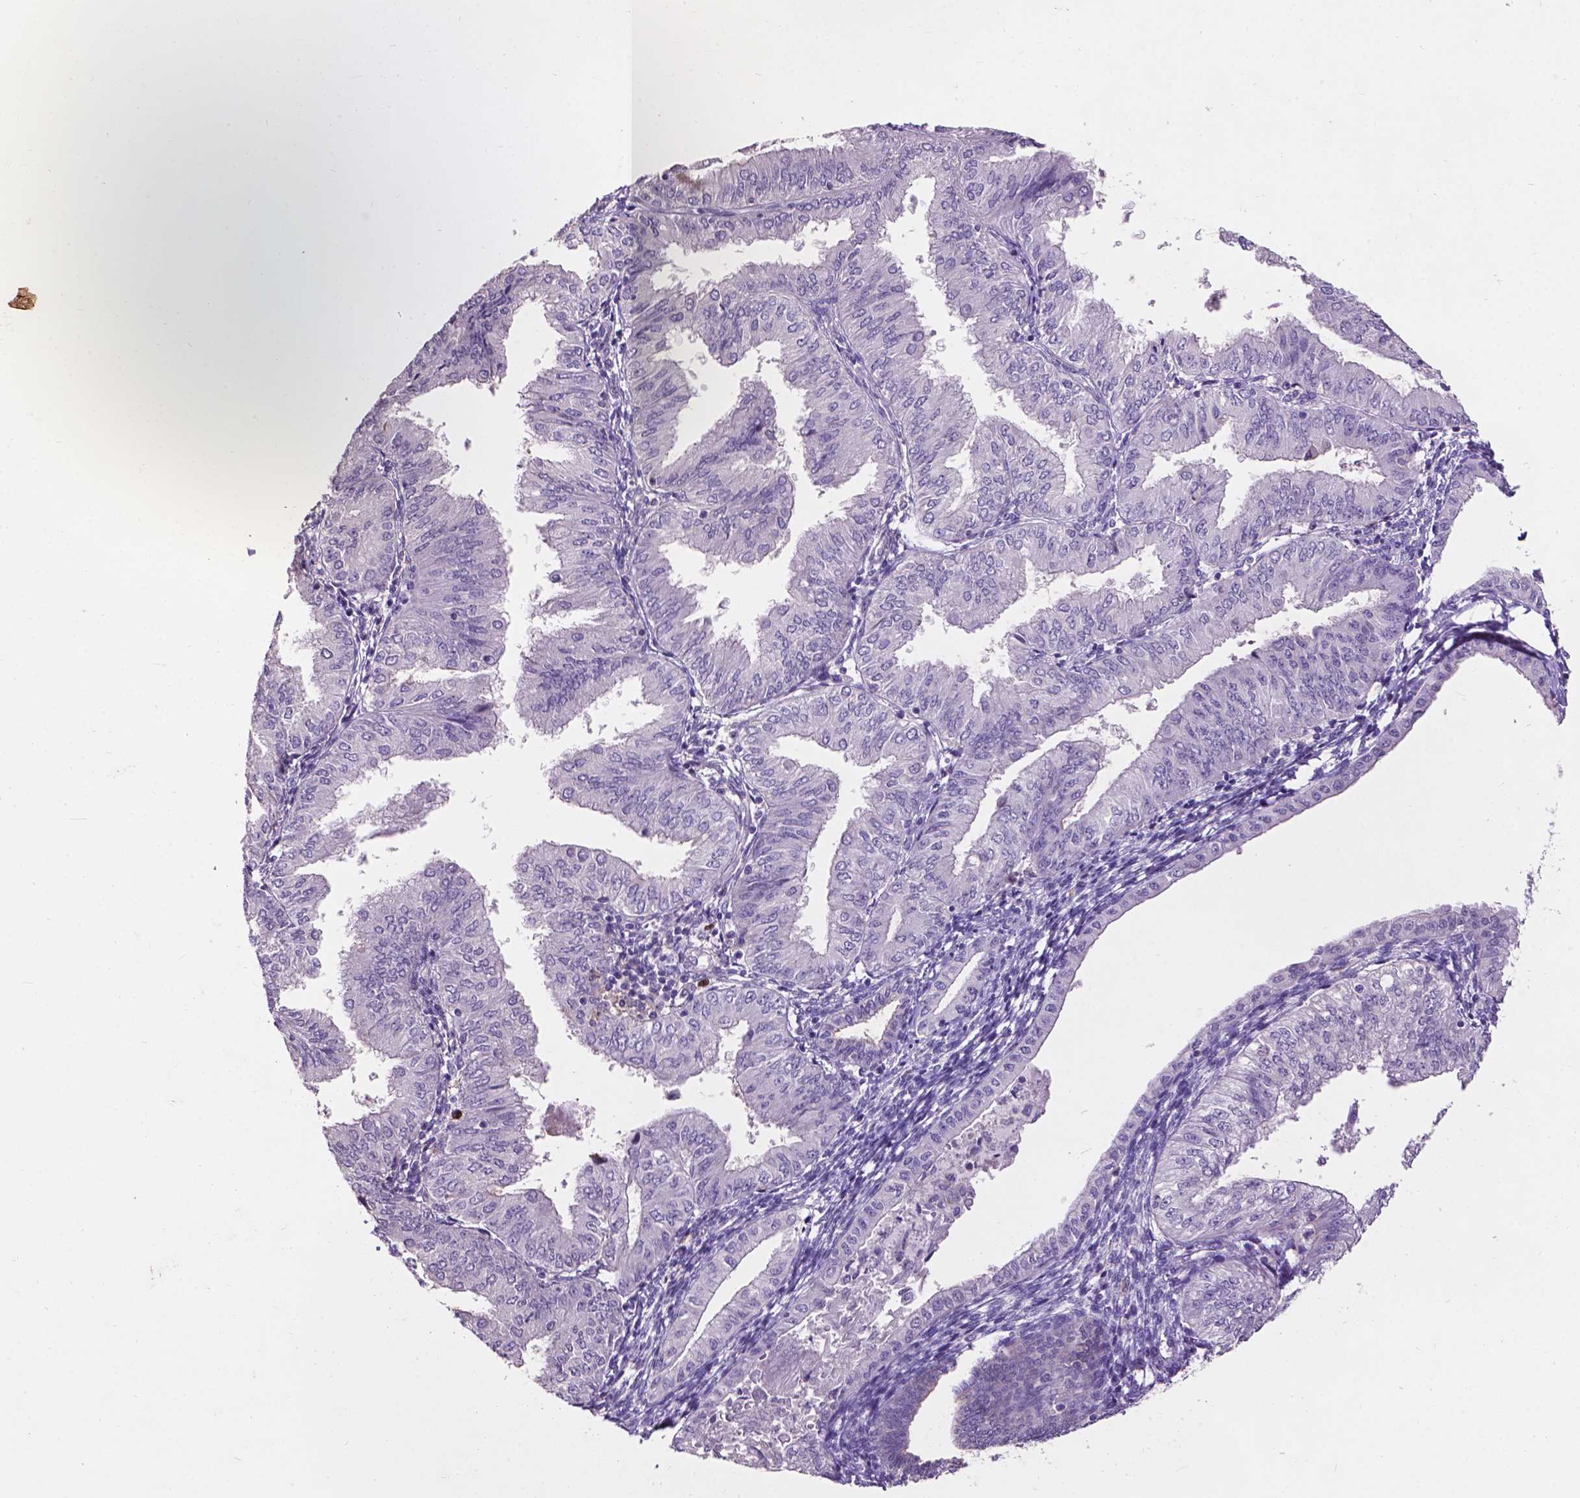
{"staining": {"intensity": "negative", "quantity": "none", "location": "none"}, "tissue": "endometrial cancer", "cell_type": "Tumor cells", "image_type": "cancer", "snomed": [{"axis": "morphology", "description": "Adenocarcinoma, NOS"}, {"axis": "topography", "description": "Endometrium"}], "caption": "Immunohistochemistry photomicrograph of neoplastic tissue: human adenocarcinoma (endometrial) stained with DAB demonstrates no significant protein positivity in tumor cells. Nuclei are stained in blue.", "gene": "PLSCR1", "patient": {"sex": "female", "age": 53}}